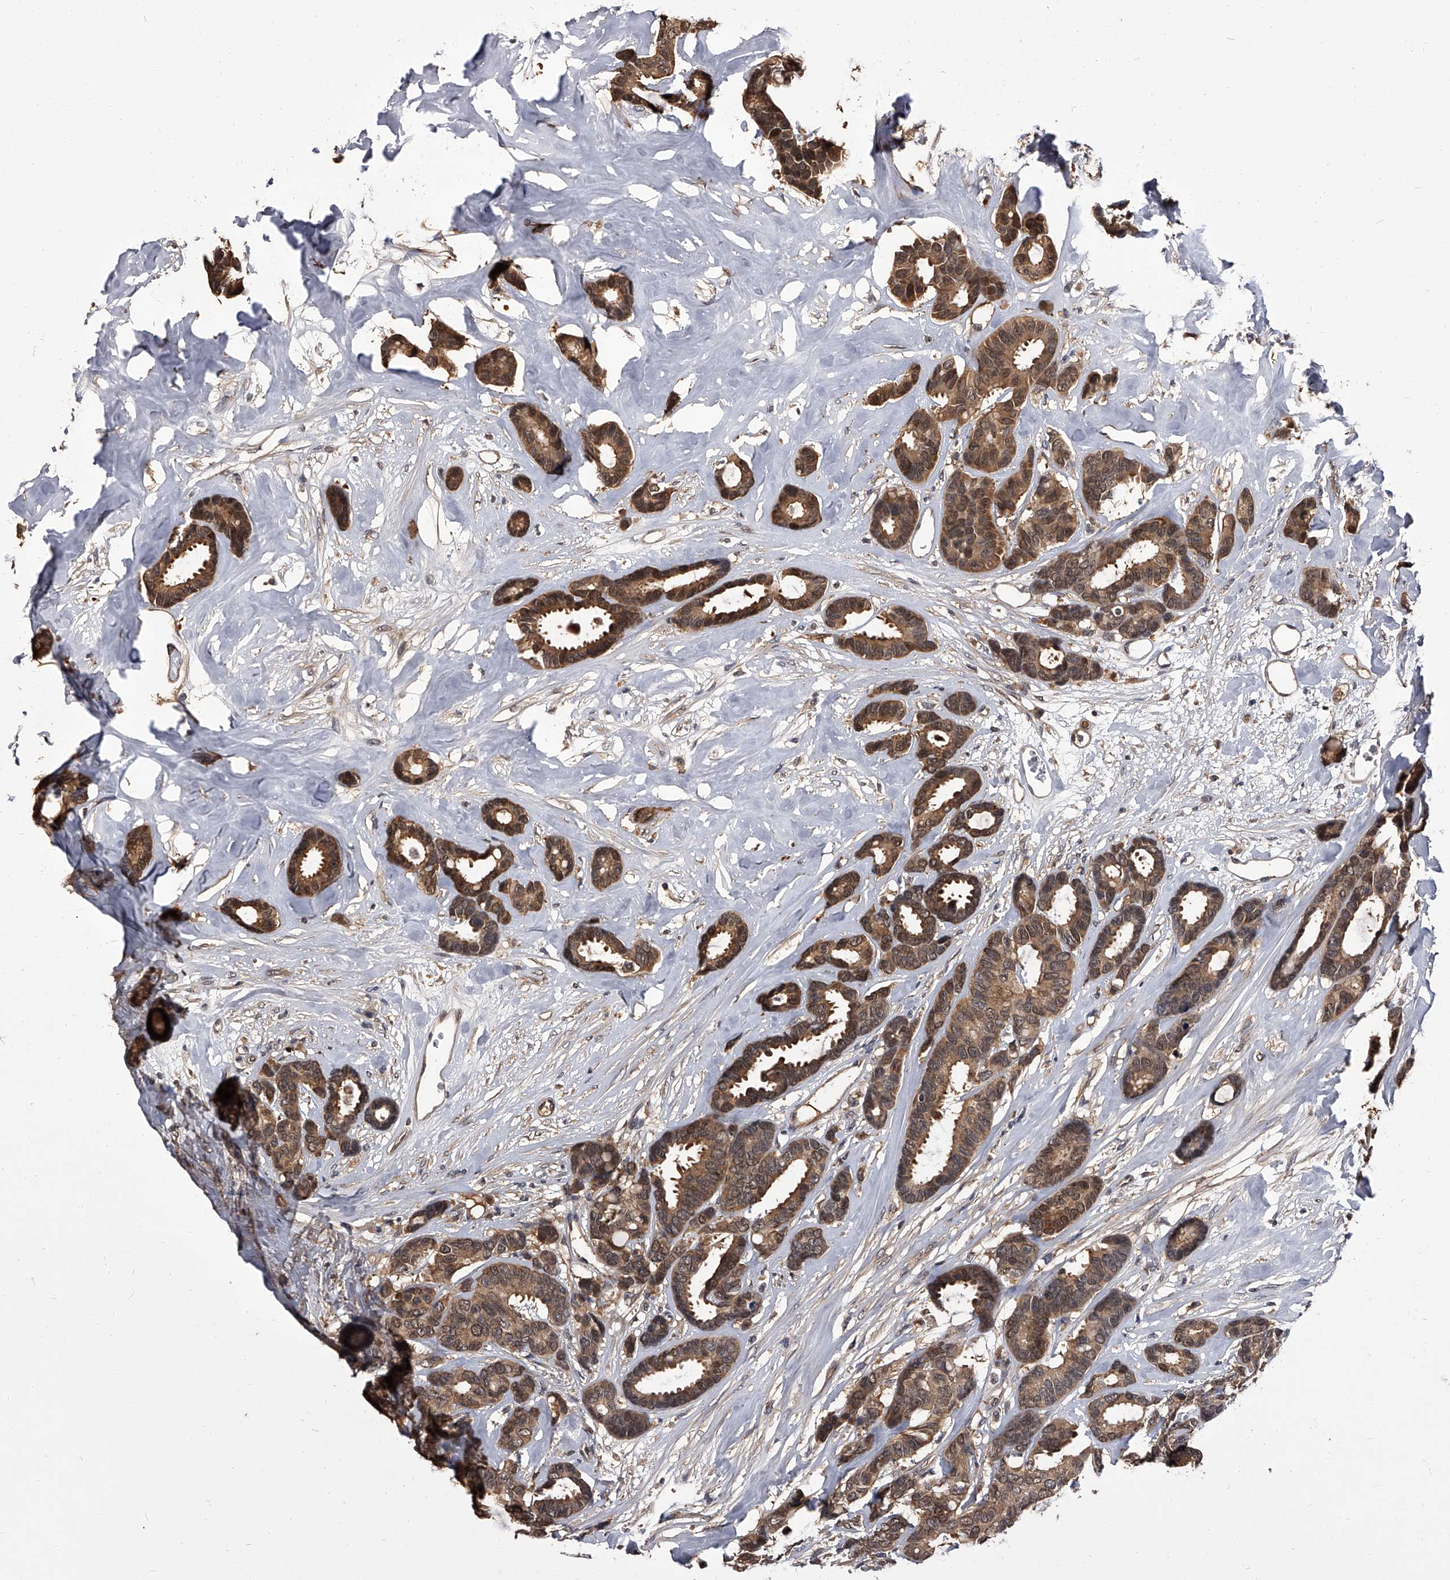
{"staining": {"intensity": "moderate", "quantity": ">75%", "location": "cytoplasmic/membranous,nuclear"}, "tissue": "breast cancer", "cell_type": "Tumor cells", "image_type": "cancer", "snomed": [{"axis": "morphology", "description": "Duct carcinoma"}, {"axis": "topography", "description": "Breast"}], "caption": "Immunohistochemistry image of human breast cancer stained for a protein (brown), which shows medium levels of moderate cytoplasmic/membranous and nuclear expression in about >75% of tumor cells.", "gene": "SLC18B1", "patient": {"sex": "female", "age": 87}}